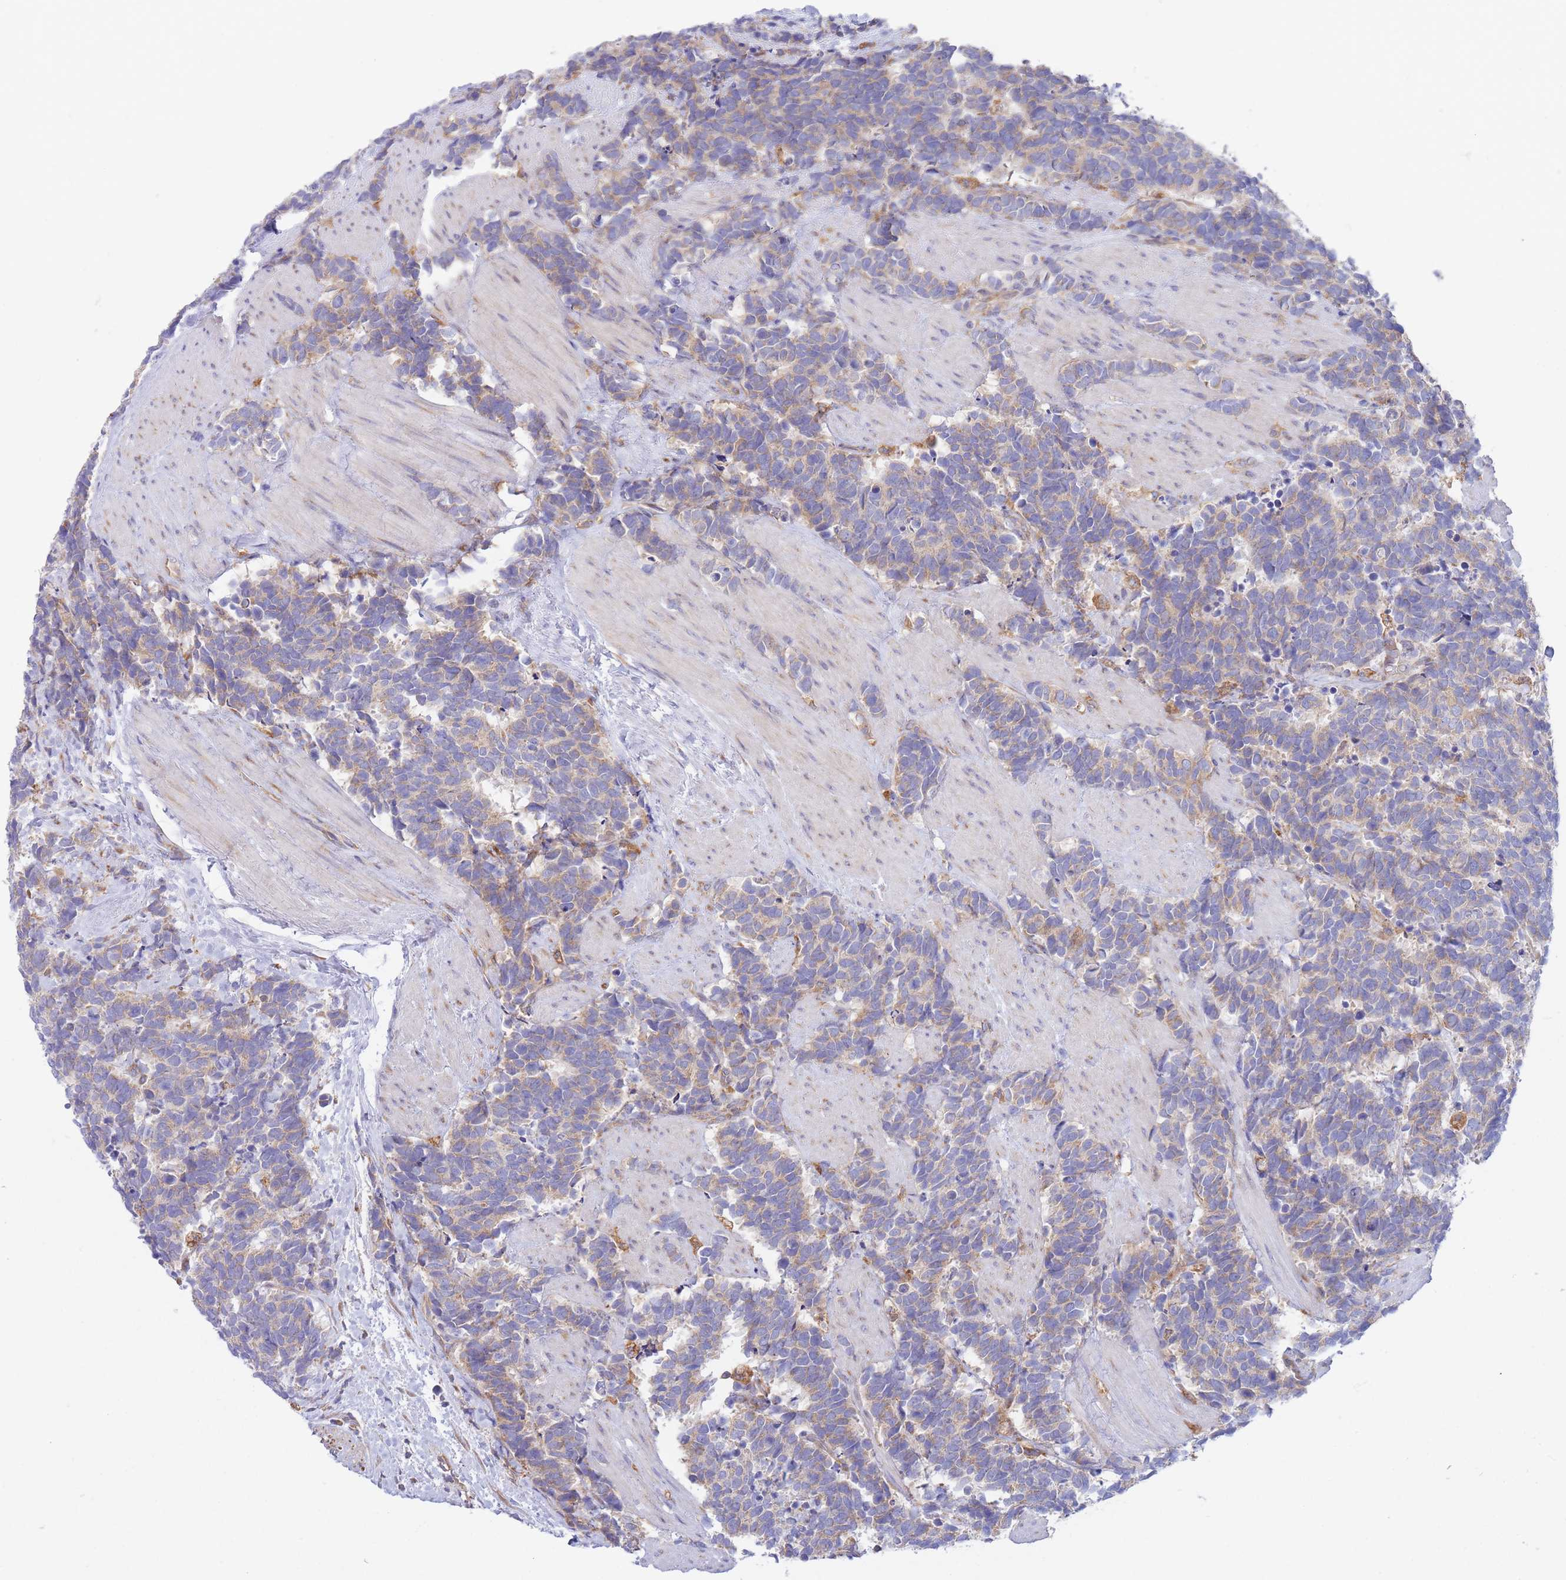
{"staining": {"intensity": "weak", "quantity": "25%-75%", "location": "cytoplasmic/membranous"}, "tissue": "carcinoid", "cell_type": "Tumor cells", "image_type": "cancer", "snomed": [{"axis": "morphology", "description": "Carcinoma, NOS"}, {"axis": "morphology", "description": "Carcinoid, malignant, NOS"}, {"axis": "topography", "description": "Prostate"}], "caption": "An immunohistochemistry histopathology image of tumor tissue is shown. Protein staining in brown shows weak cytoplasmic/membranous positivity in carcinoma within tumor cells.", "gene": "SH2B2", "patient": {"sex": "male", "age": 57}}